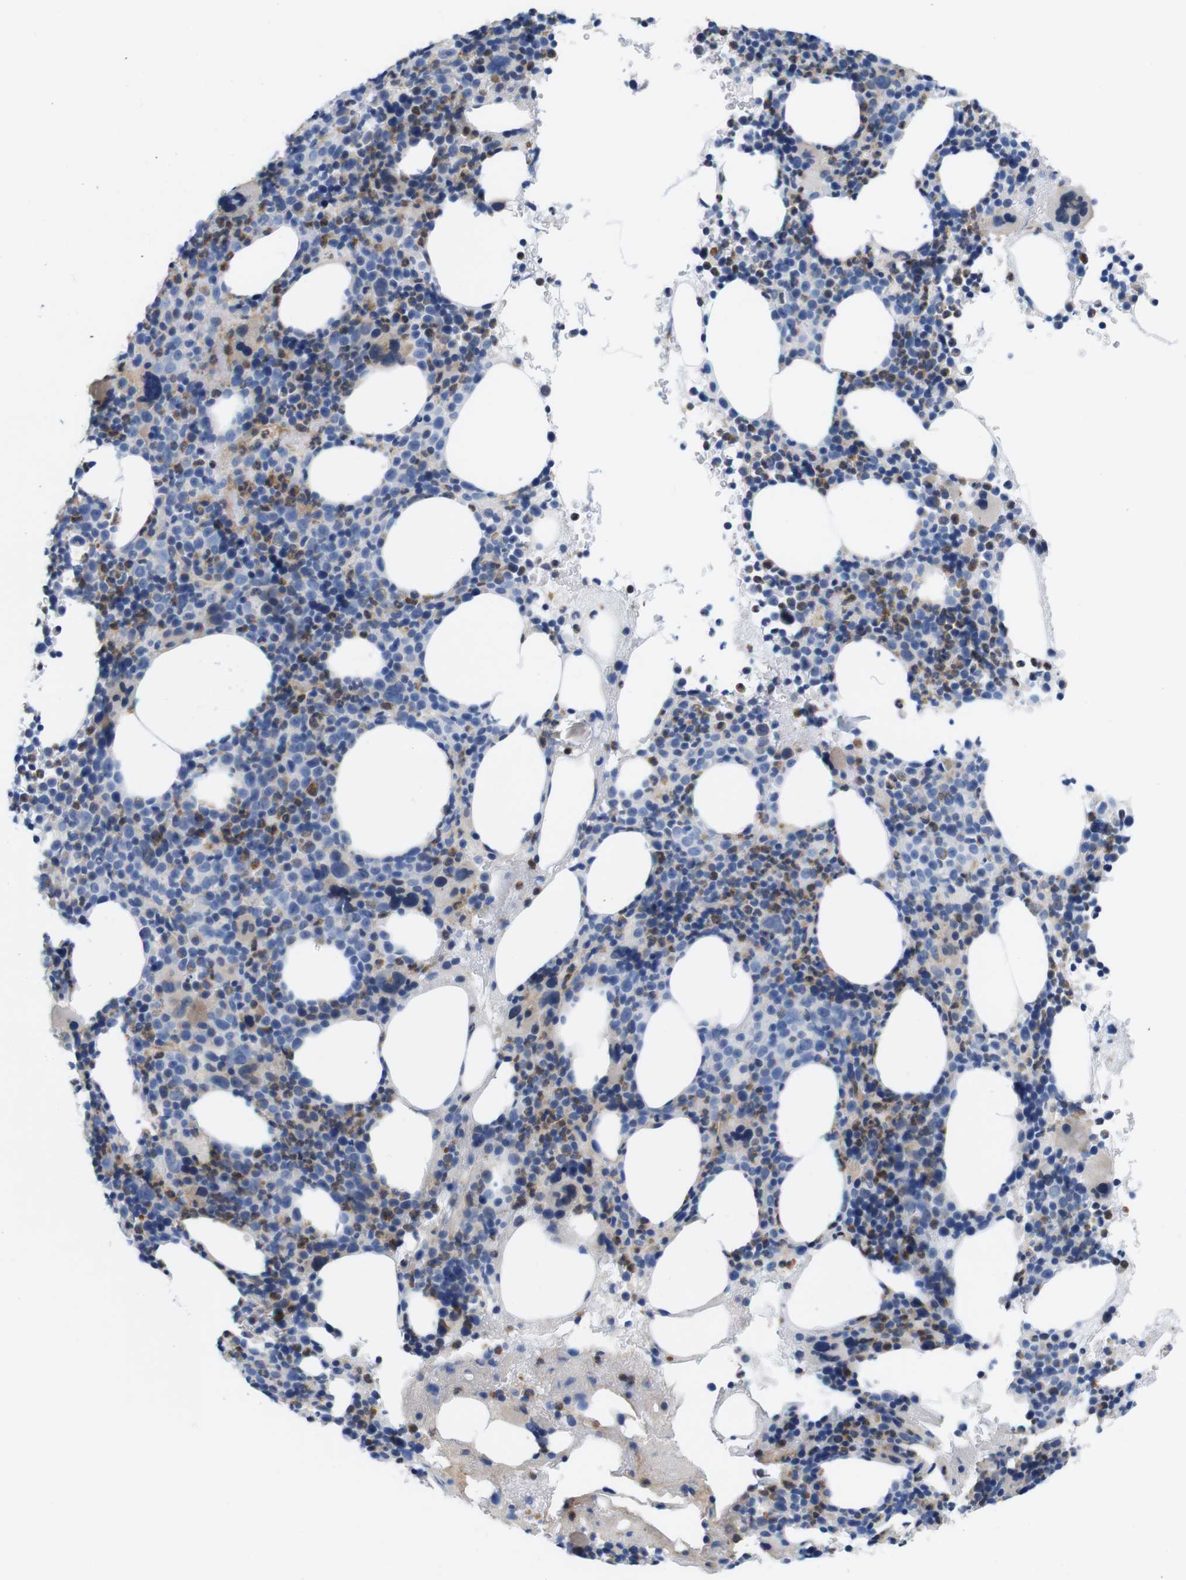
{"staining": {"intensity": "moderate", "quantity": "<25%", "location": "cytoplasmic/membranous"}, "tissue": "bone marrow", "cell_type": "Hematopoietic cells", "image_type": "normal", "snomed": [{"axis": "morphology", "description": "Normal tissue, NOS"}, {"axis": "morphology", "description": "Inflammation, NOS"}, {"axis": "topography", "description": "Bone marrow"}], "caption": "The micrograph shows immunohistochemical staining of benign bone marrow. There is moderate cytoplasmic/membranous positivity is appreciated in approximately <25% of hematopoietic cells. The staining was performed using DAB to visualize the protein expression in brown, while the nuclei were stained in blue with hematoxylin (Magnification: 20x).", "gene": "C1RL", "patient": {"sex": "male", "age": 73}}